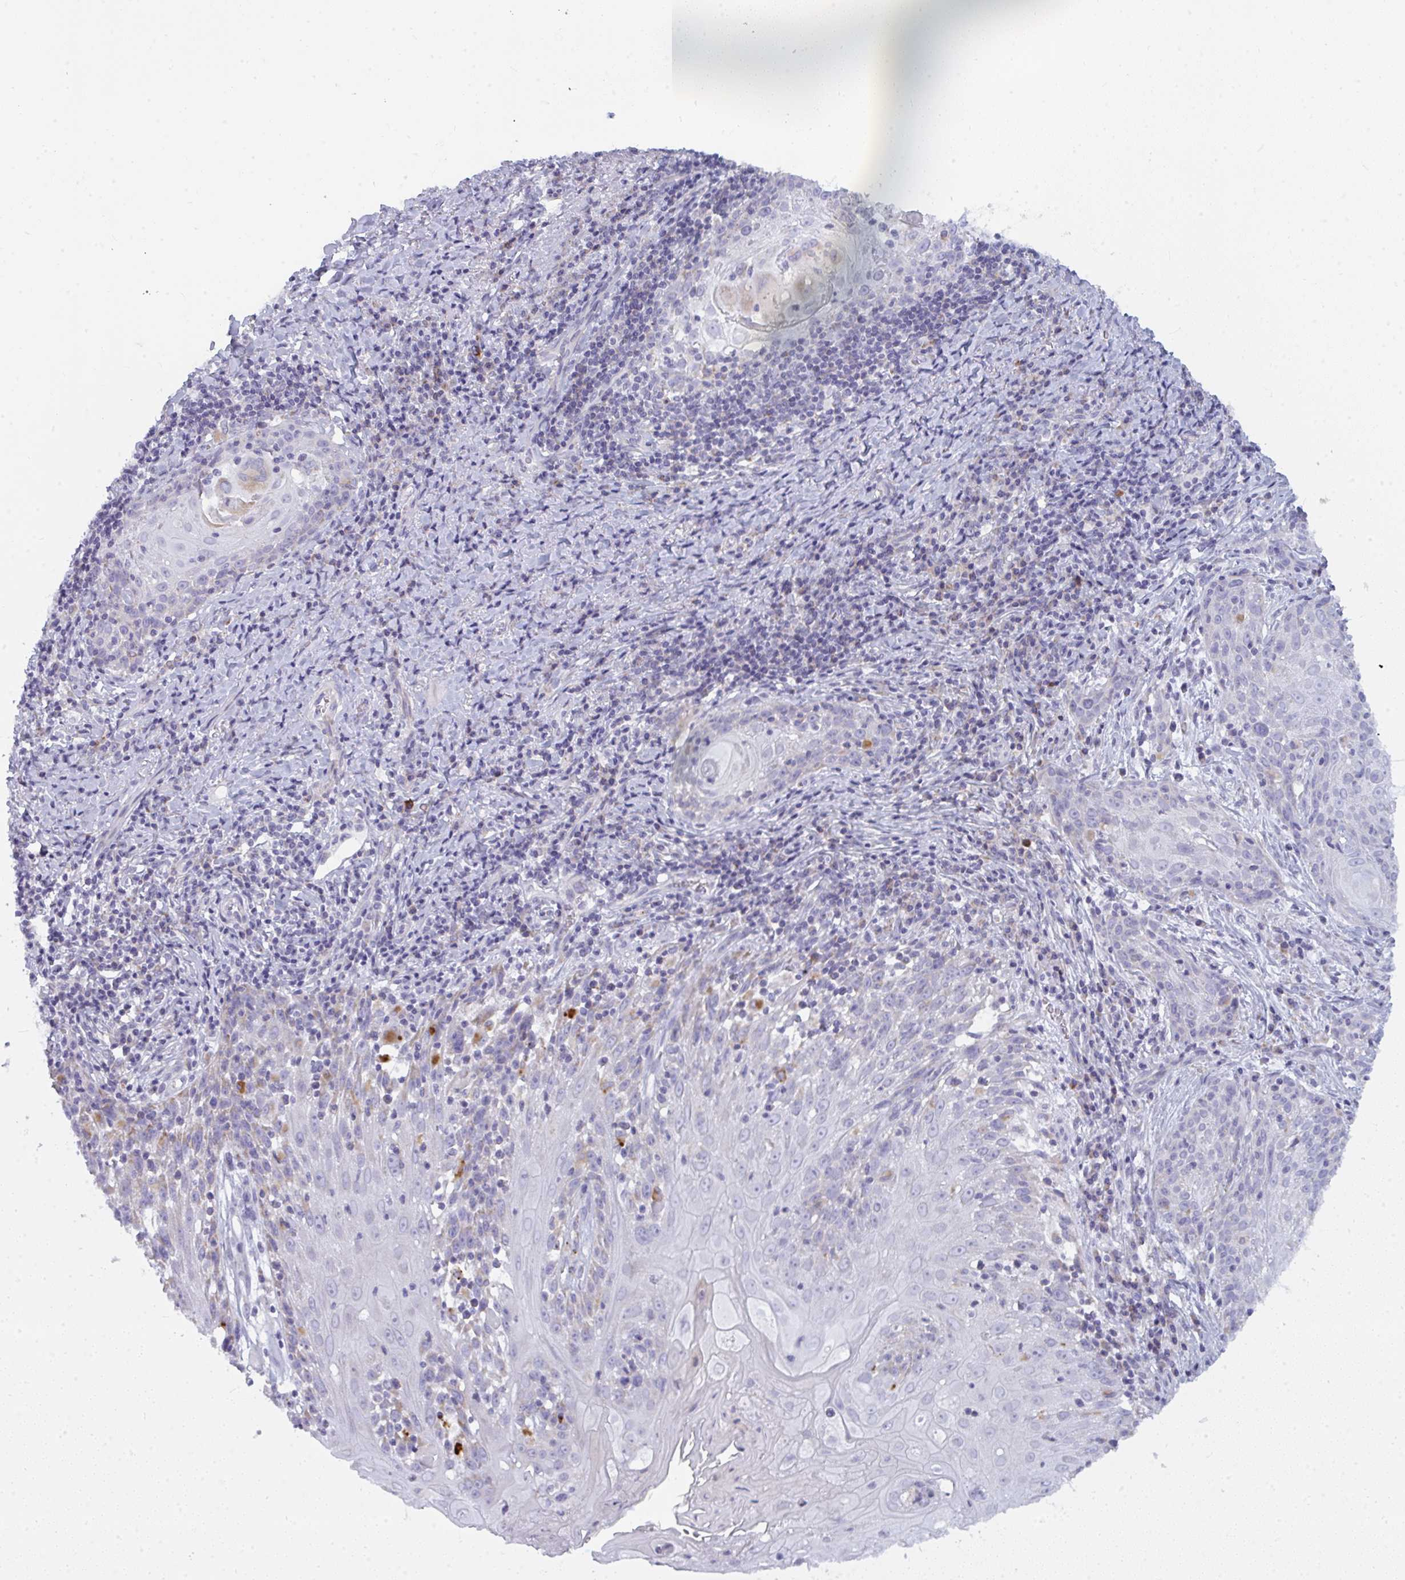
{"staining": {"intensity": "negative", "quantity": "none", "location": "none"}, "tissue": "skin cancer", "cell_type": "Tumor cells", "image_type": "cancer", "snomed": [{"axis": "morphology", "description": "Squamous cell carcinoma, NOS"}, {"axis": "topography", "description": "Skin"}, {"axis": "topography", "description": "Vulva"}], "caption": "The IHC photomicrograph has no significant expression in tumor cells of squamous cell carcinoma (skin) tissue. (DAB (3,3'-diaminobenzidine) immunohistochemistry with hematoxylin counter stain).", "gene": "ATG9A", "patient": {"sex": "female", "age": 76}}